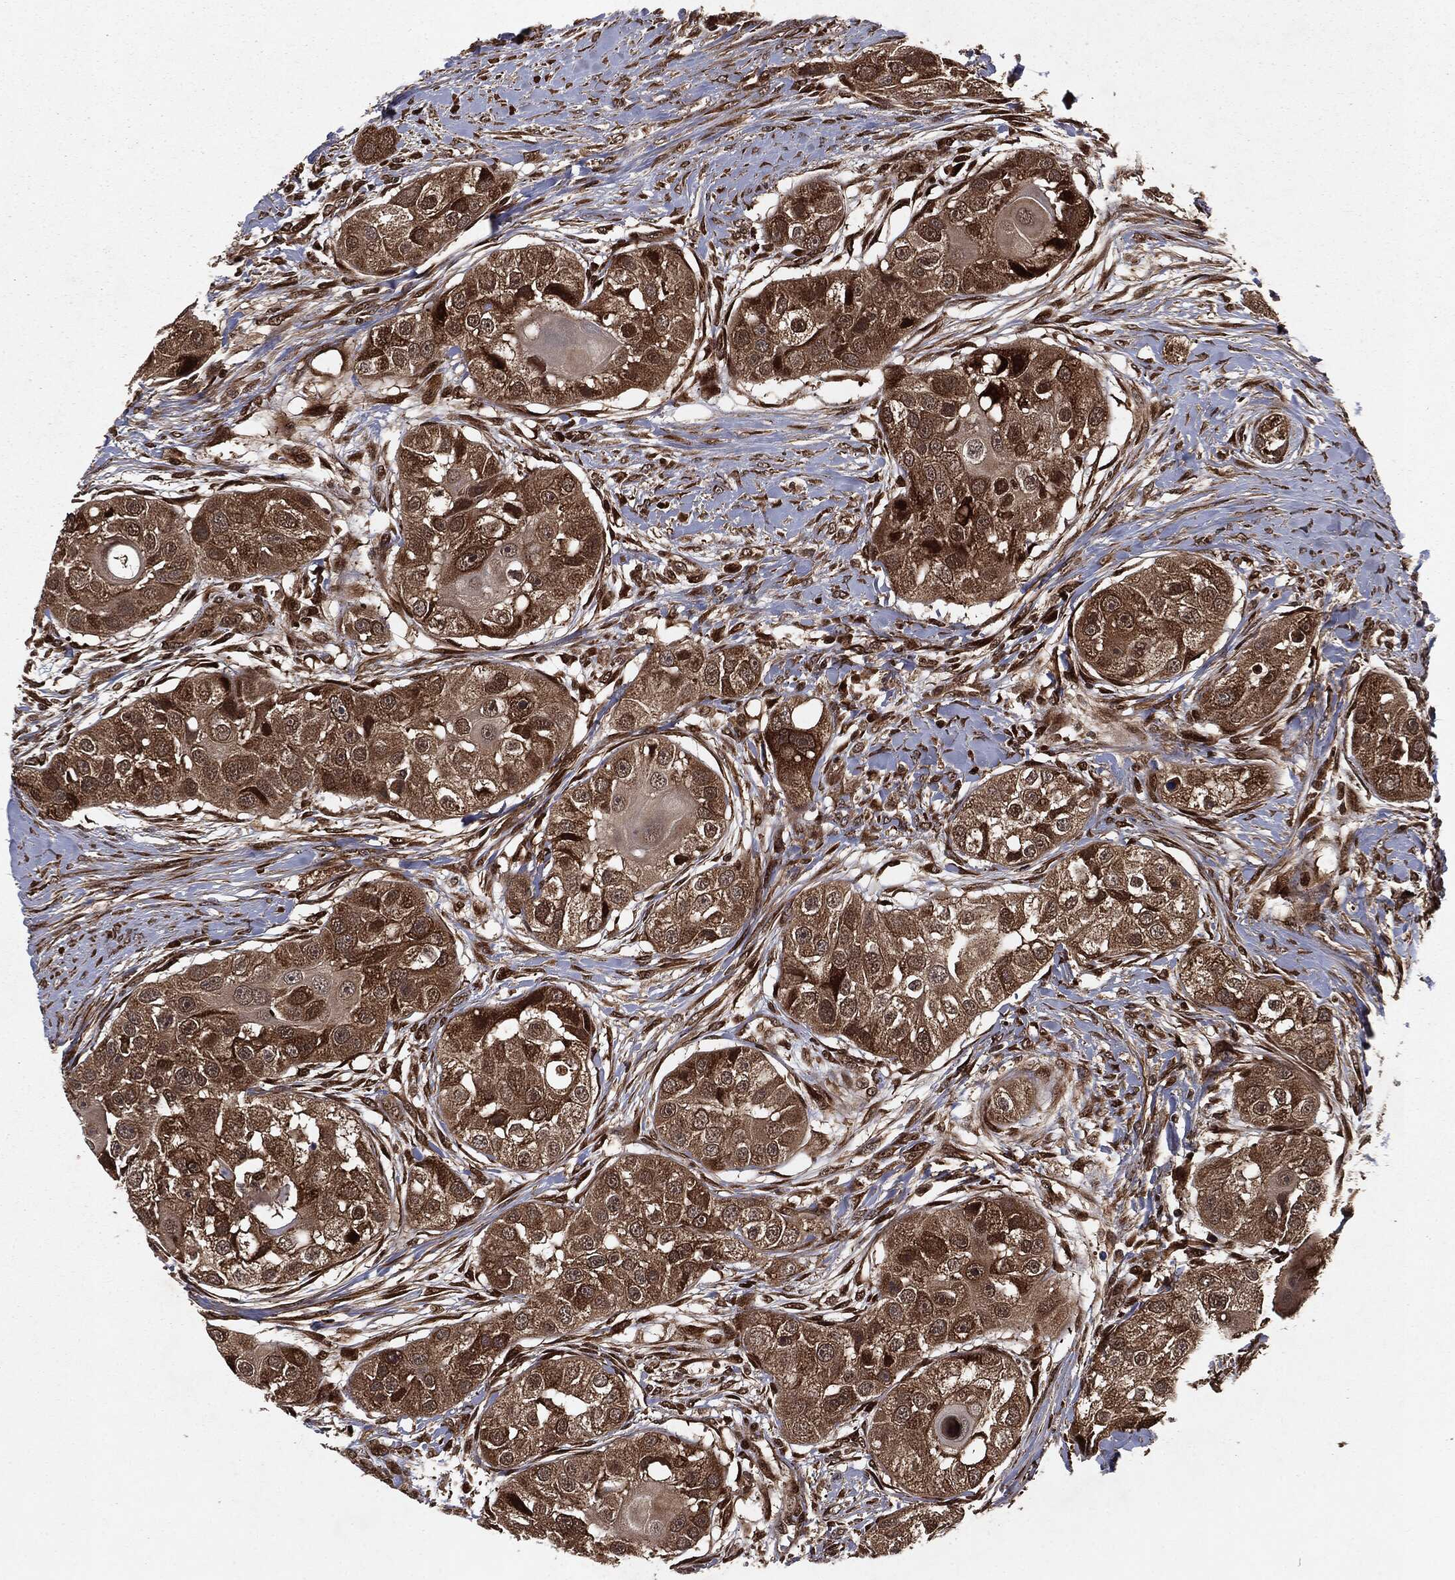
{"staining": {"intensity": "strong", "quantity": "<25%", "location": "cytoplasmic/membranous"}, "tissue": "head and neck cancer", "cell_type": "Tumor cells", "image_type": "cancer", "snomed": [{"axis": "morphology", "description": "Normal tissue, NOS"}, {"axis": "morphology", "description": "Squamous cell carcinoma, NOS"}, {"axis": "topography", "description": "Skeletal muscle"}, {"axis": "topography", "description": "Head-Neck"}], "caption": "This is an image of immunohistochemistry (IHC) staining of head and neck squamous cell carcinoma, which shows strong positivity in the cytoplasmic/membranous of tumor cells.", "gene": "RANBP9", "patient": {"sex": "male", "age": 51}}